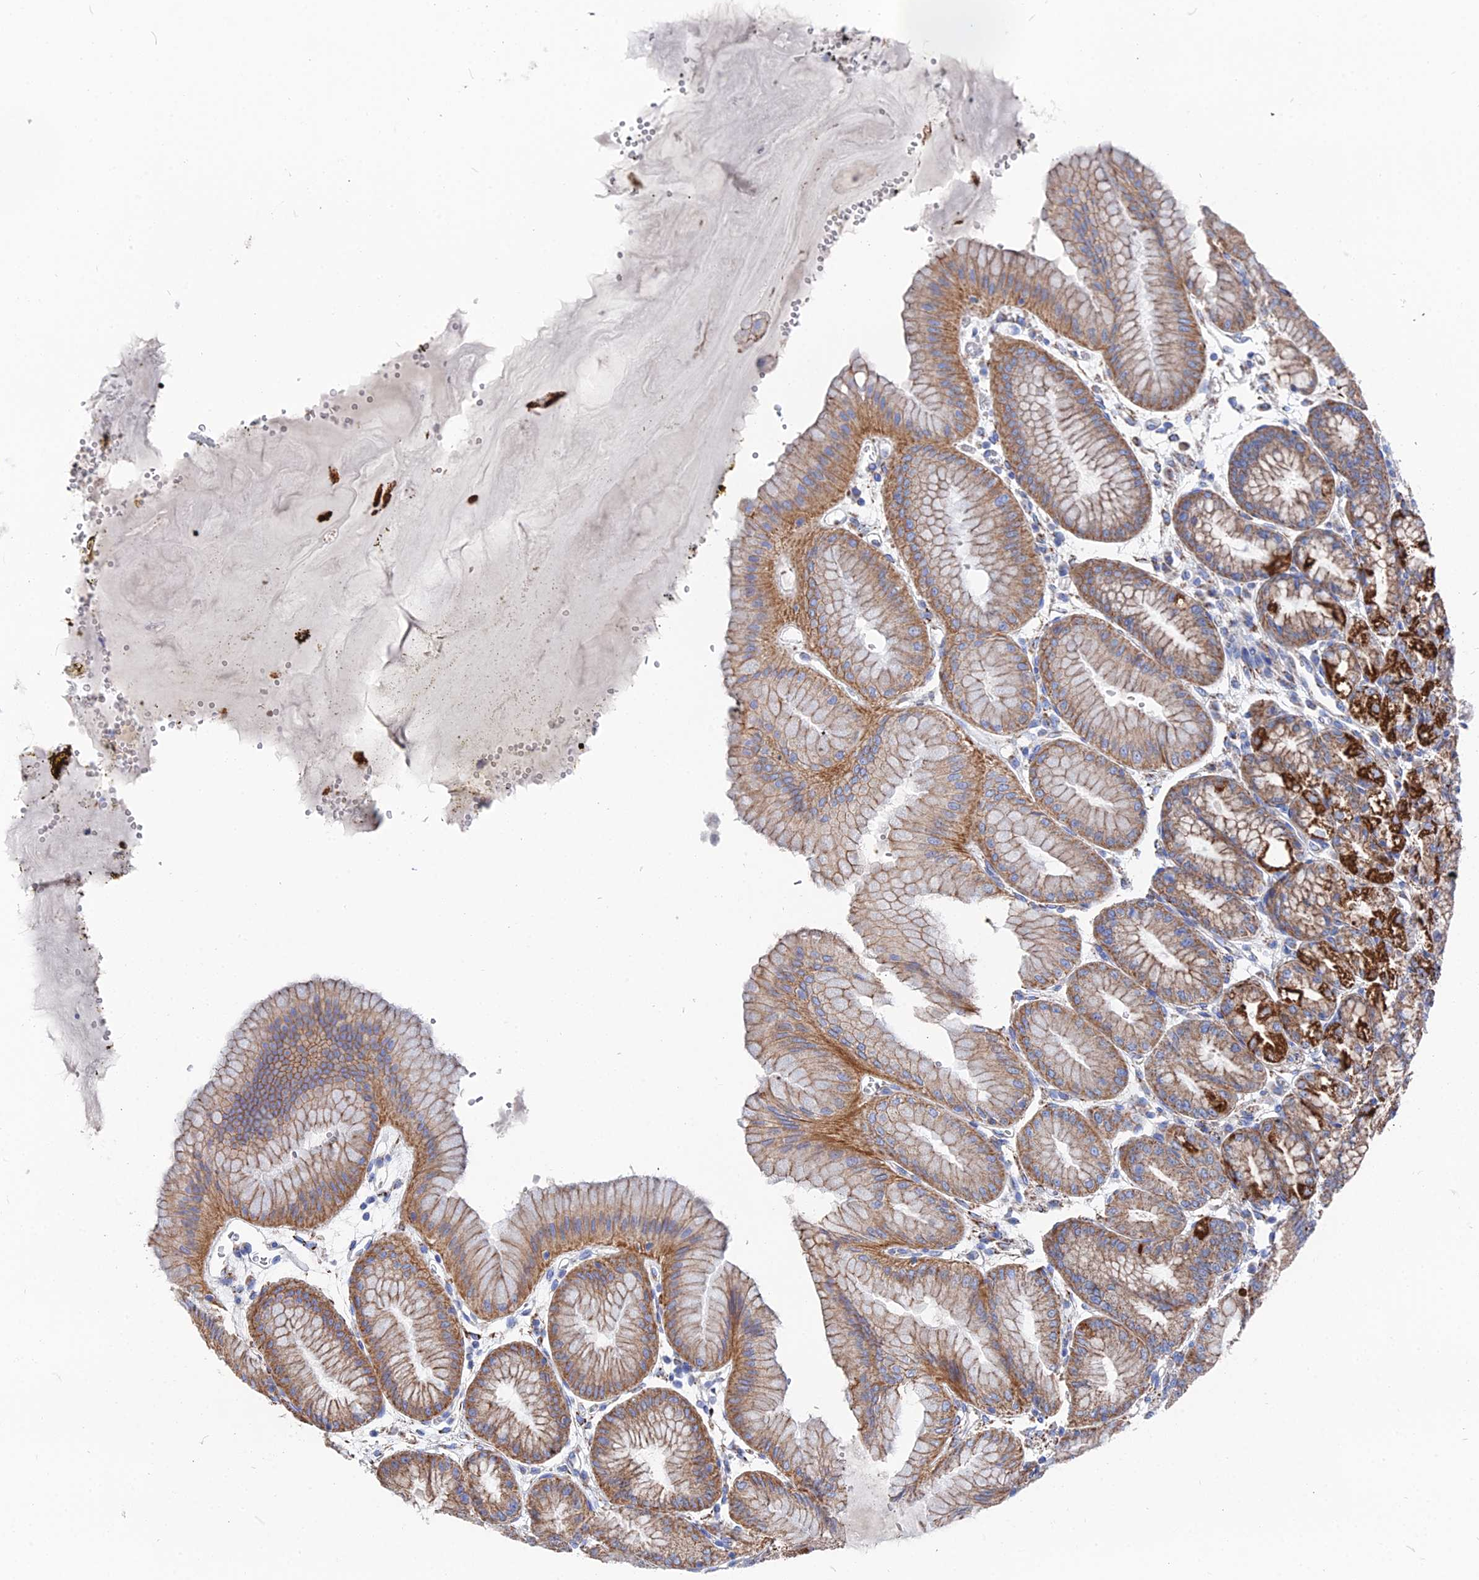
{"staining": {"intensity": "strong", "quantity": ">75%", "location": "cytoplasmic/membranous"}, "tissue": "stomach", "cell_type": "Glandular cells", "image_type": "normal", "snomed": [{"axis": "morphology", "description": "Normal tissue, NOS"}, {"axis": "topography", "description": "Stomach, lower"}], "caption": "Immunohistochemical staining of benign human stomach reveals high levels of strong cytoplasmic/membranous staining in approximately >75% of glandular cells.", "gene": "IFT80", "patient": {"sex": "male", "age": 71}}